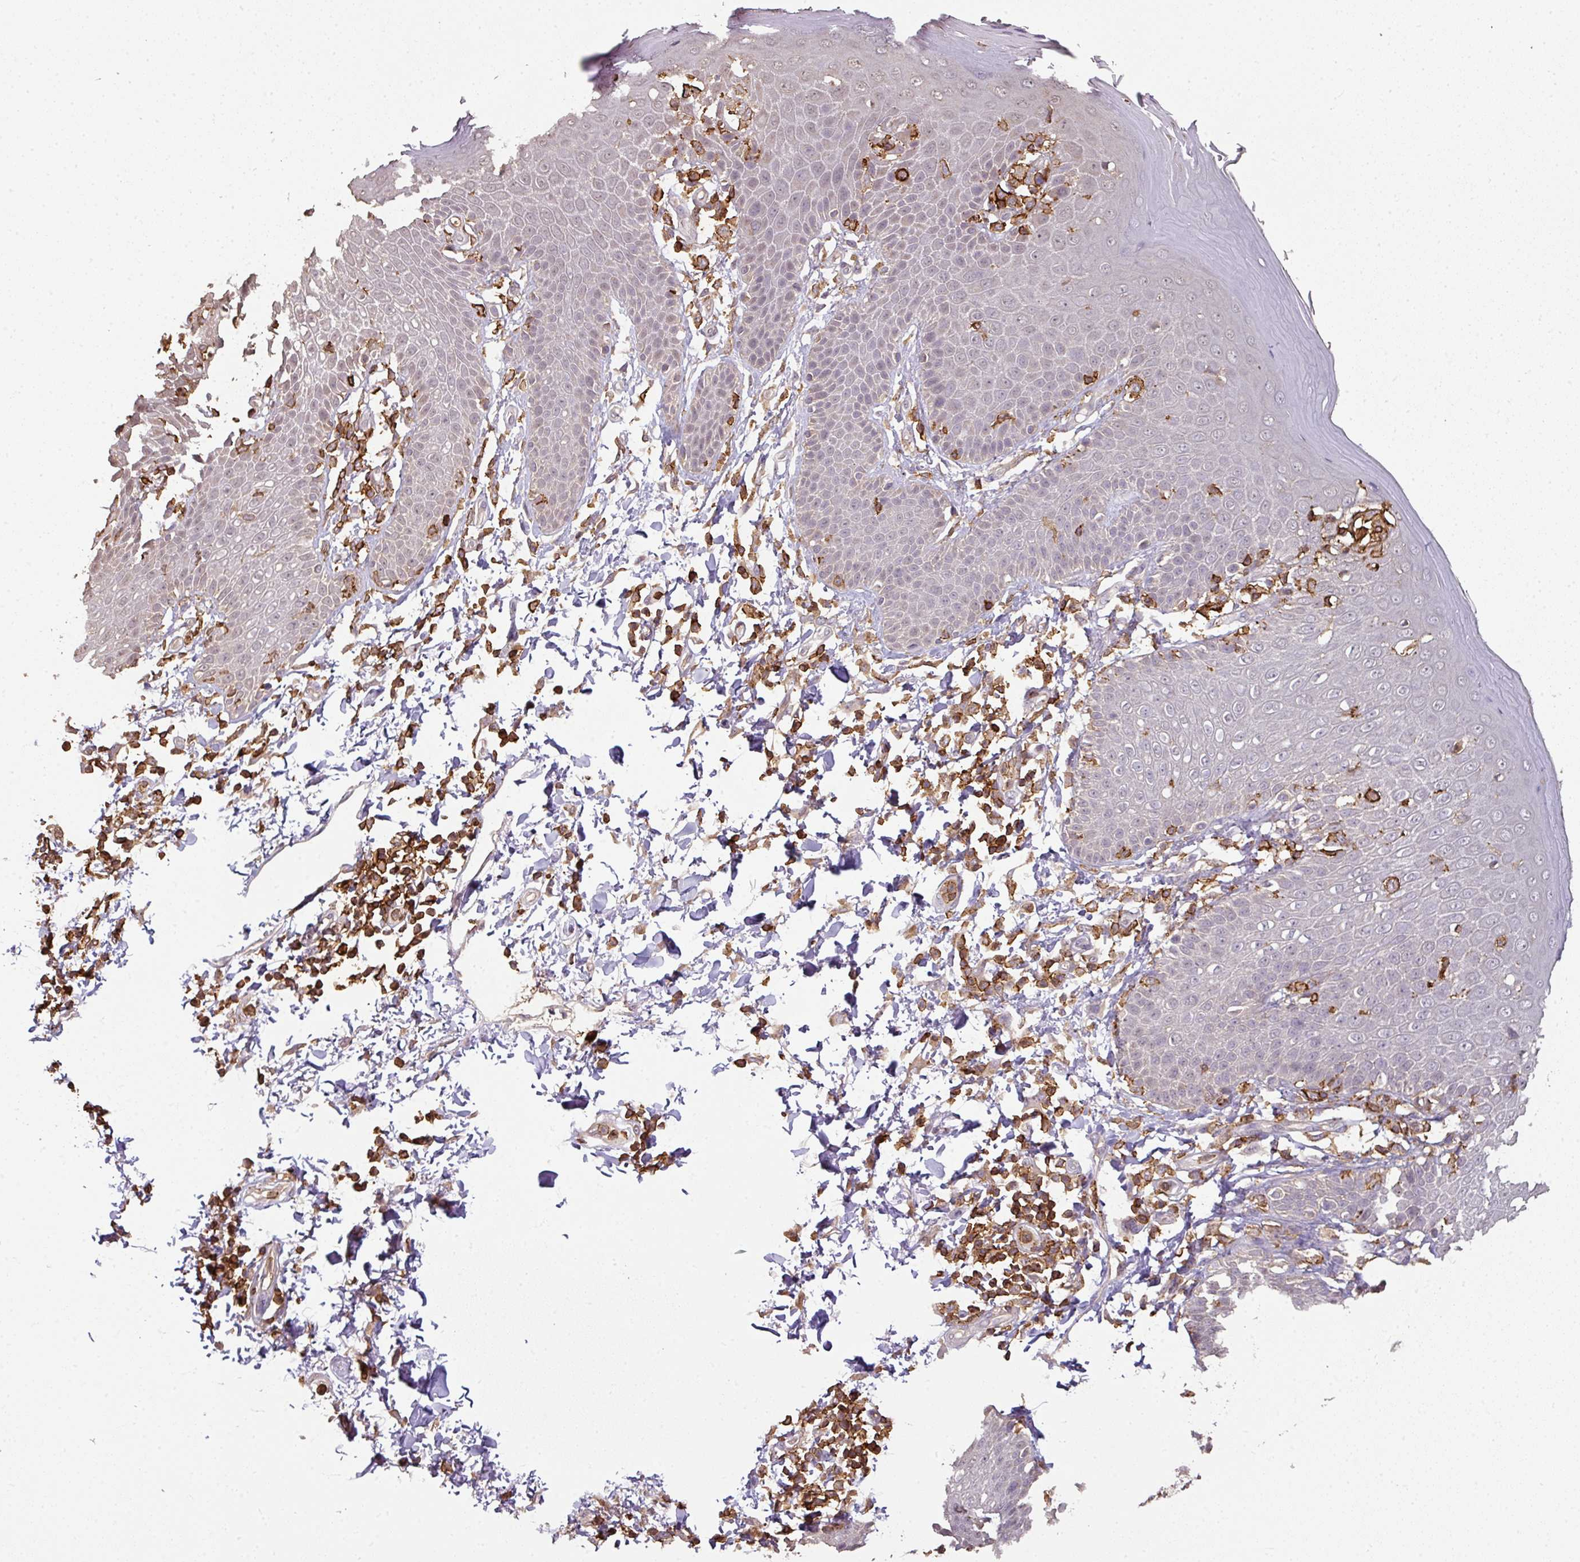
{"staining": {"intensity": "negative", "quantity": "none", "location": "none"}, "tissue": "skin", "cell_type": "Epidermal cells", "image_type": "normal", "snomed": [{"axis": "morphology", "description": "Normal tissue, NOS"}, {"axis": "topography", "description": "Peripheral nerve tissue"}], "caption": "Immunohistochemical staining of normal human skin exhibits no significant expression in epidermal cells.", "gene": "OLFML2B", "patient": {"sex": "male", "age": 51}}